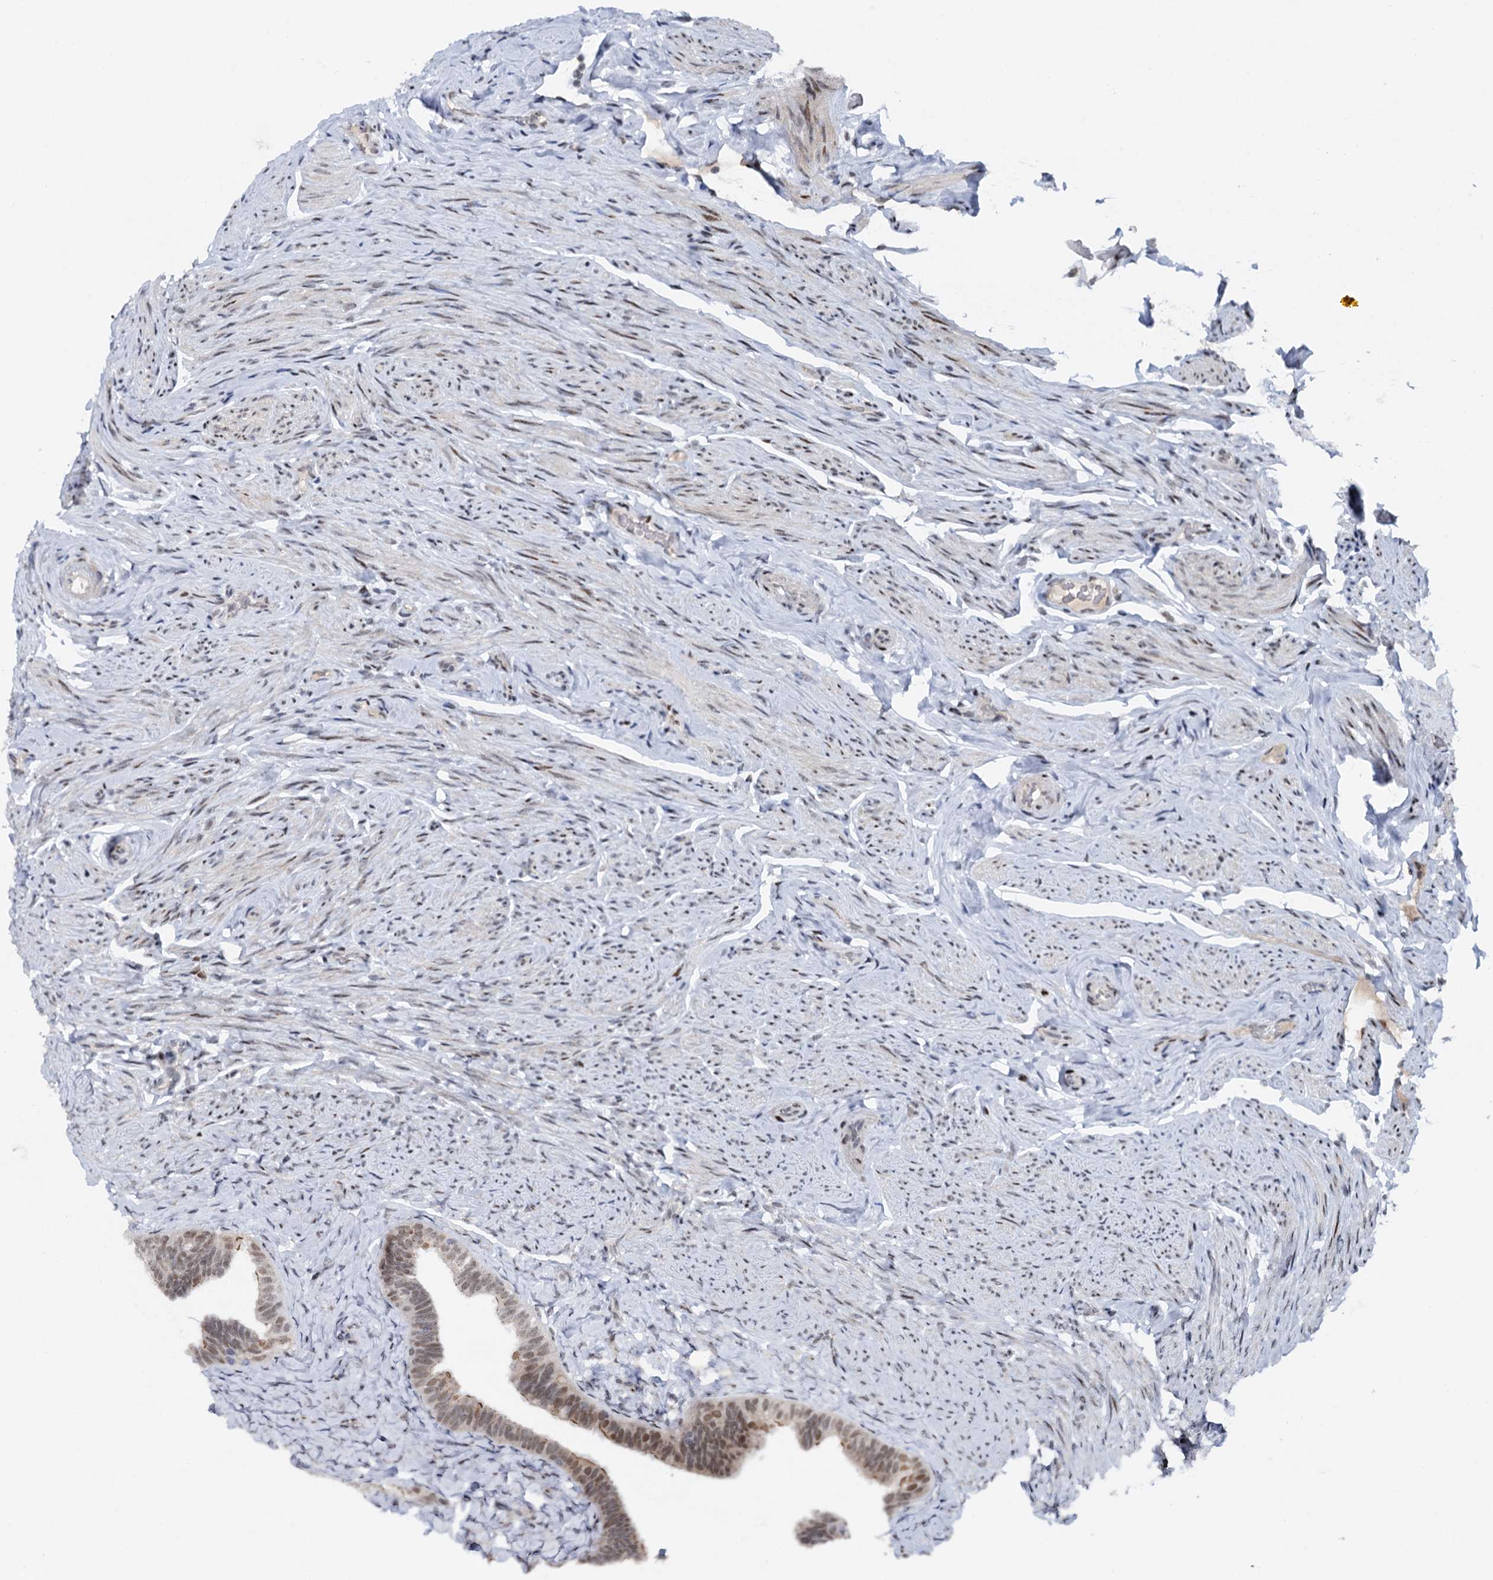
{"staining": {"intensity": "moderate", "quantity": ">75%", "location": "nuclear"}, "tissue": "fallopian tube", "cell_type": "Glandular cells", "image_type": "normal", "snomed": [{"axis": "morphology", "description": "Normal tissue, NOS"}, {"axis": "topography", "description": "Fallopian tube"}], "caption": "DAB immunohistochemical staining of benign fallopian tube reveals moderate nuclear protein staining in approximately >75% of glandular cells. (brown staining indicates protein expression, while blue staining denotes nuclei).", "gene": "RUFY2", "patient": {"sex": "female", "age": 39}}